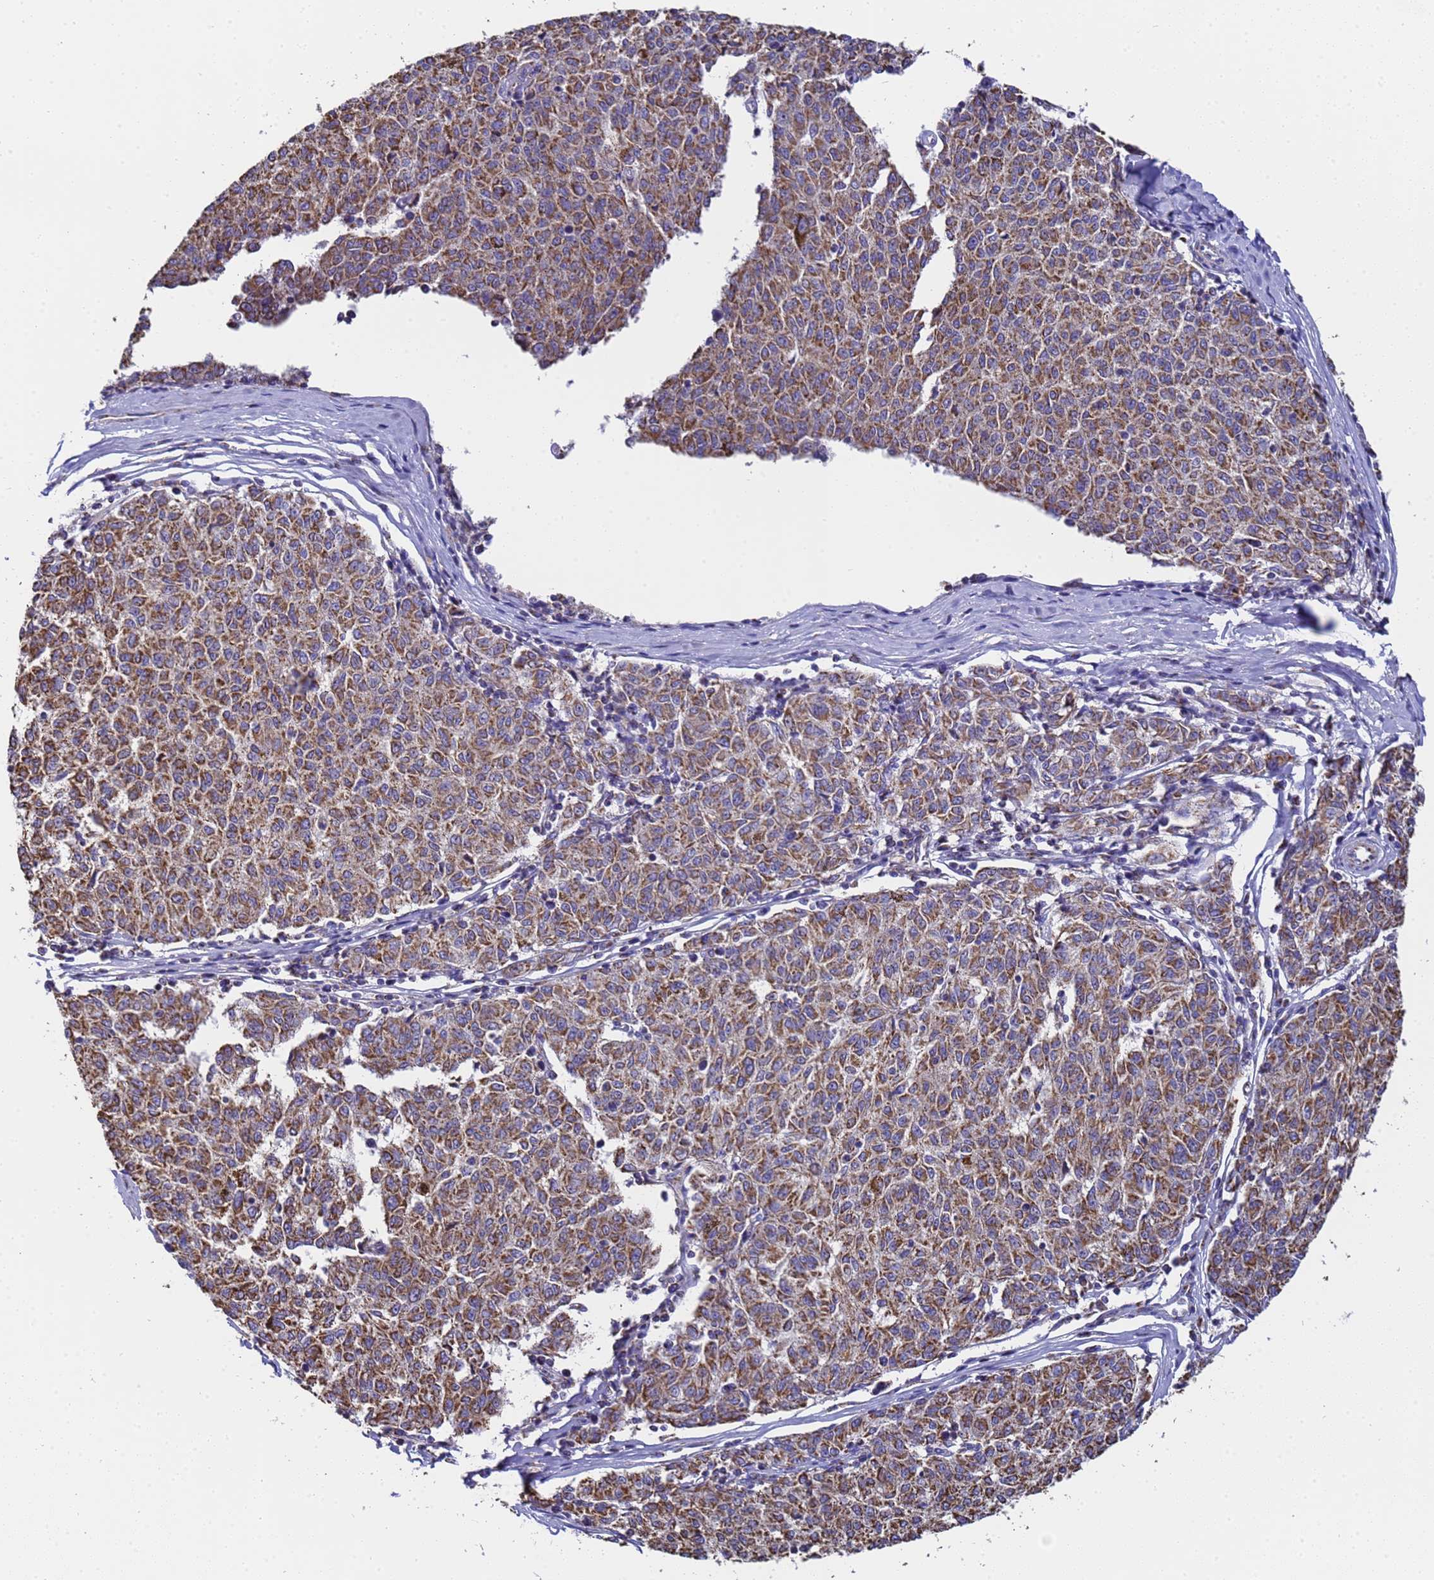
{"staining": {"intensity": "moderate", "quantity": ">75%", "location": "cytoplasmic/membranous"}, "tissue": "melanoma", "cell_type": "Tumor cells", "image_type": "cancer", "snomed": [{"axis": "morphology", "description": "Malignant melanoma, NOS"}, {"axis": "topography", "description": "Skin"}], "caption": "Immunohistochemical staining of malignant melanoma reveals medium levels of moderate cytoplasmic/membranous protein positivity in approximately >75% of tumor cells. The protein of interest is shown in brown color, while the nuclei are stained blue.", "gene": "MRPS12", "patient": {"sex": "female", "age": 72}}